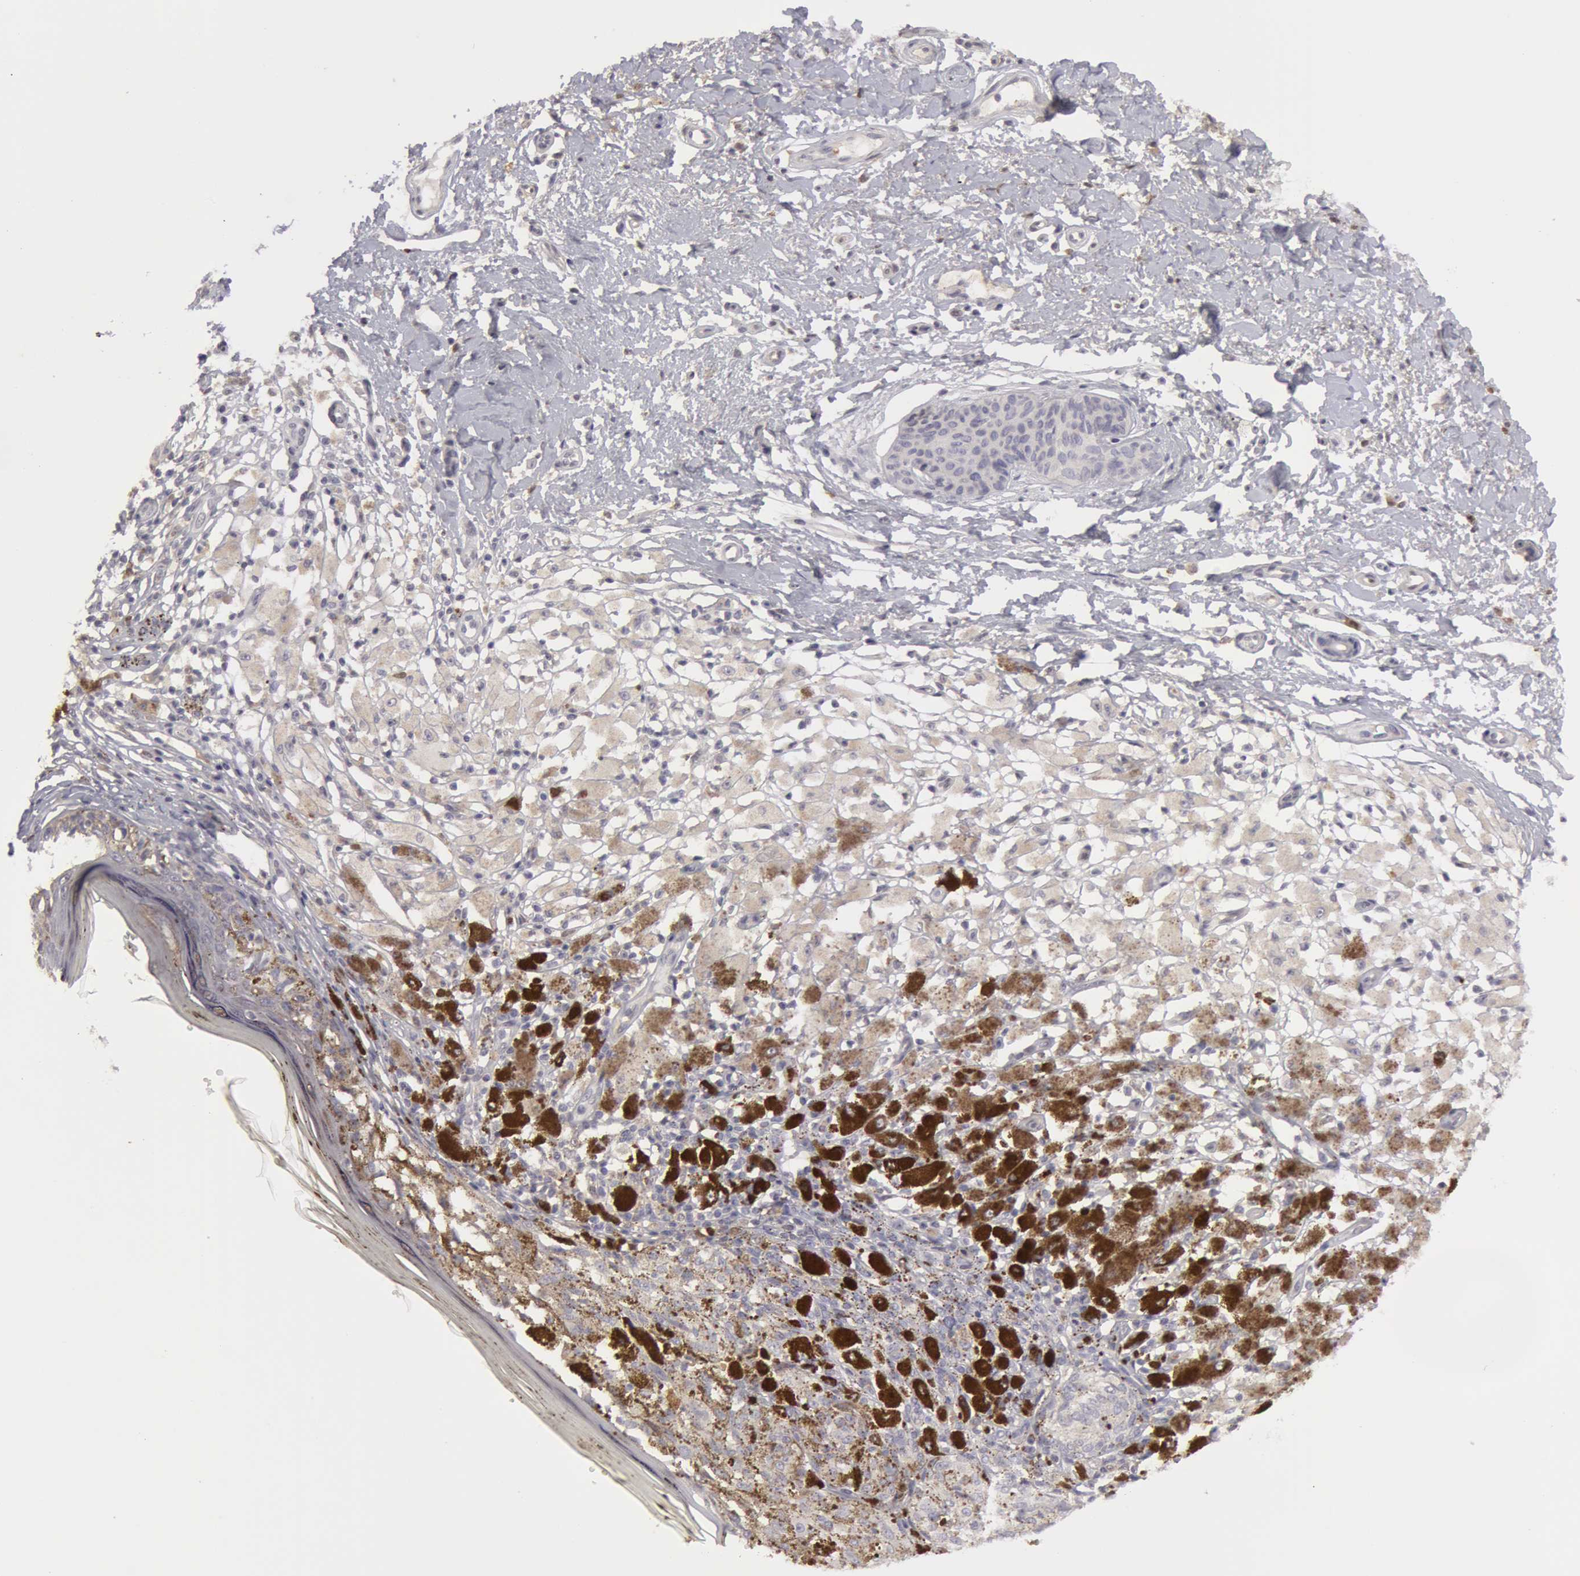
{"staining": {"intensity": "weak", "quantity": ">75%", "location": "cytoplasmic/membranous"}, "tissue": "melanoma", "cell_type": "Tumor cells", "image_type": "cancer", "snomed": [{"axis": "morphology", "description": "Malignant melanoma, NOS"}, {"axis": "topography", "description": "Skin"}], "caption": "Human malignant melanoma stained for a protein (brown) displays weak cytoplasmic/membranous positive staining in approximately >75% of tumor cells.", "gene": "CAT", "patient": {"sex": "male", "age": 88}}